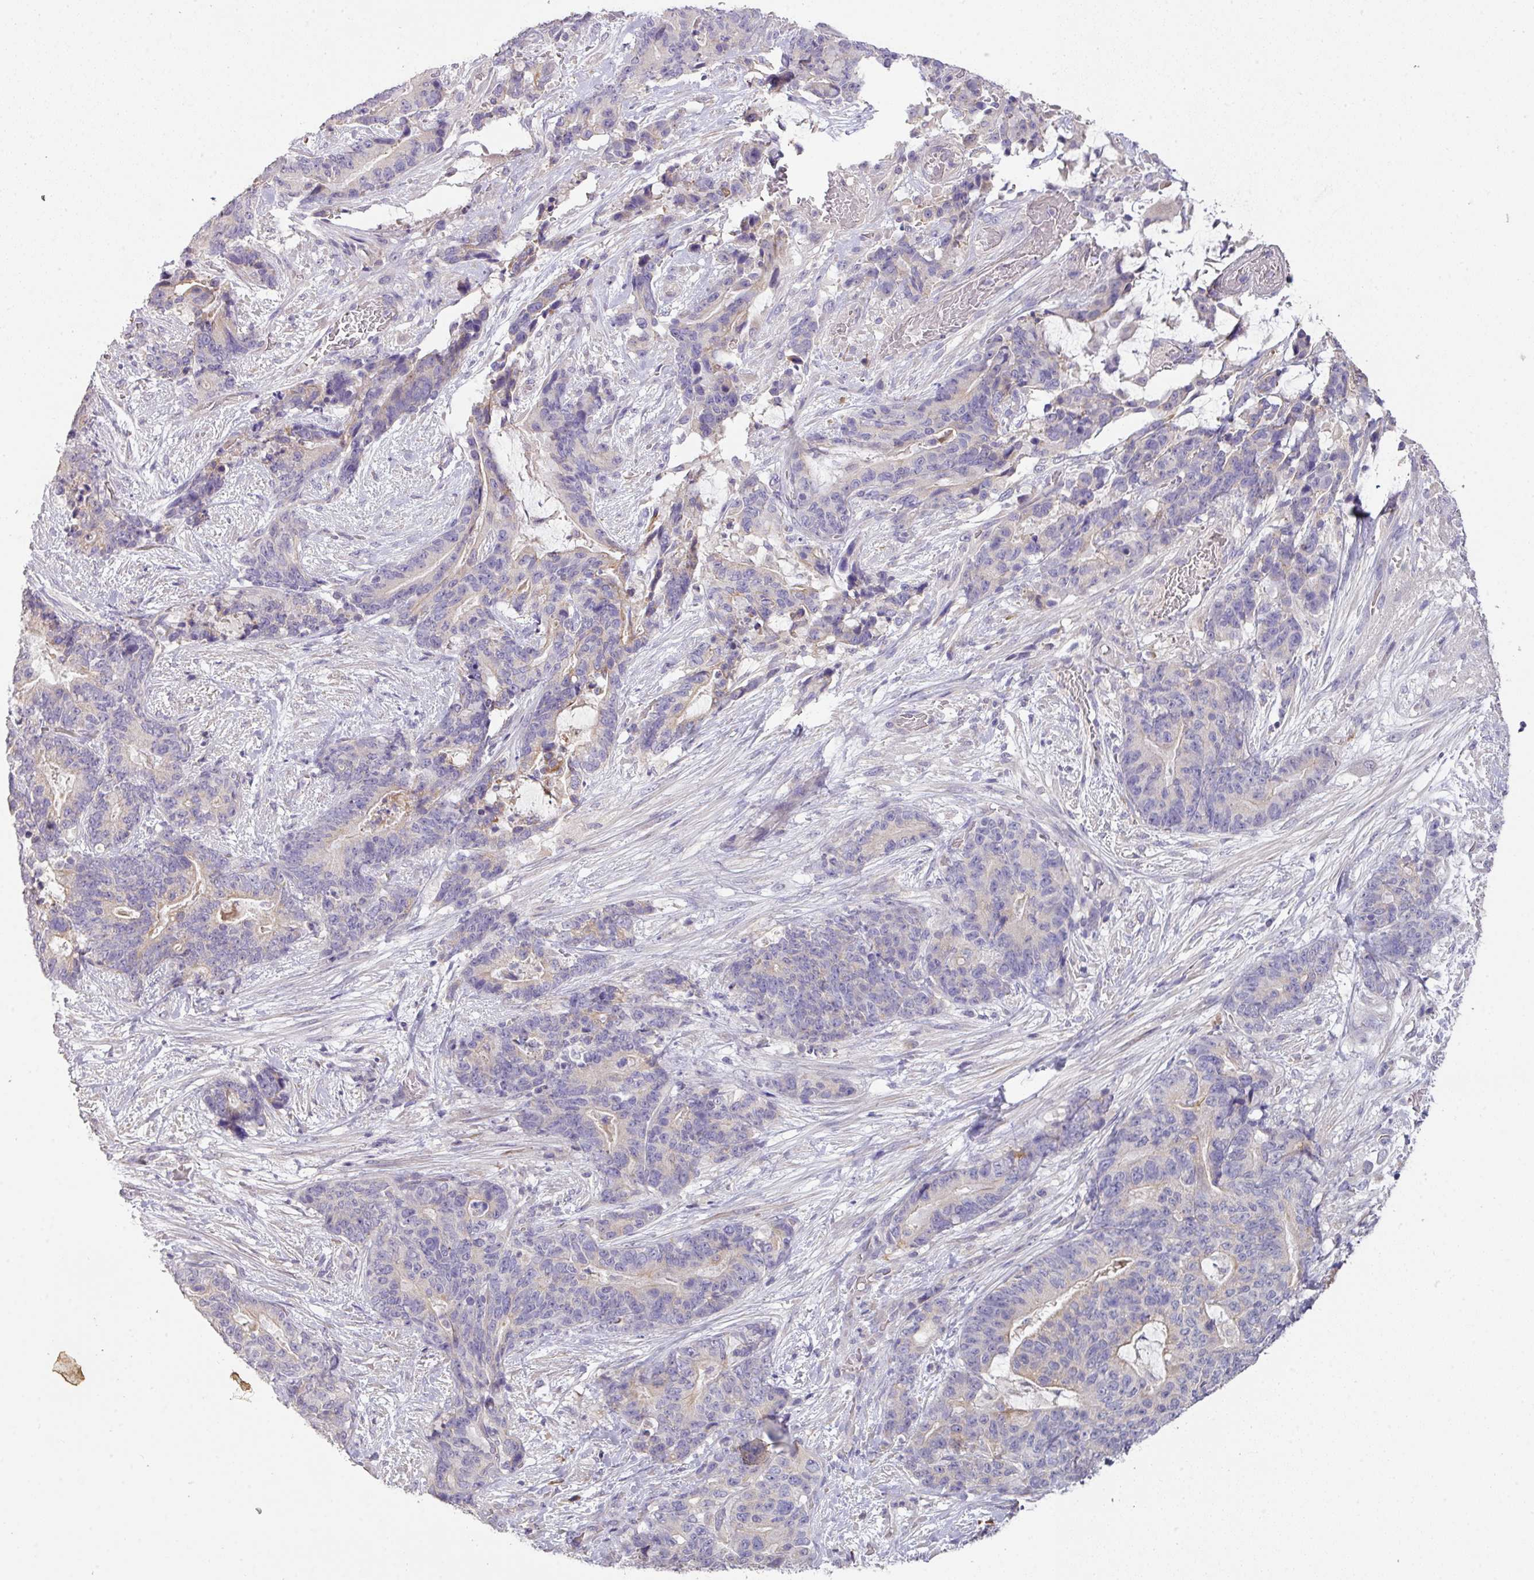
{"staining": {"intensity": "weak", "quantity": "<25%", "location": "cytoplasmic/membranous"}, "tissue": "stomach cancer", "cell_type": "Tumor cells", "image_type": "cancer", "snomed": [{"axis": "morphology", "description": "Normal tissue, NOS"}, {"axis": "morphology", "description": "Adenocarcinoma, NOS"}, {"axis": "topography", "description": "Stomach"}], "caption": "High magnification brightfield microscopy of stomach cancer (adenocarcinoma) stained with DAB (3,3'-diaminobenzidine) (brown) and counterstained with hematoxylin (blue): tumor cells show no significant positivity. Nuclei are stained in blue.", "gene": "ZNF266", "patient": {"sex": "female", "age": 64}}